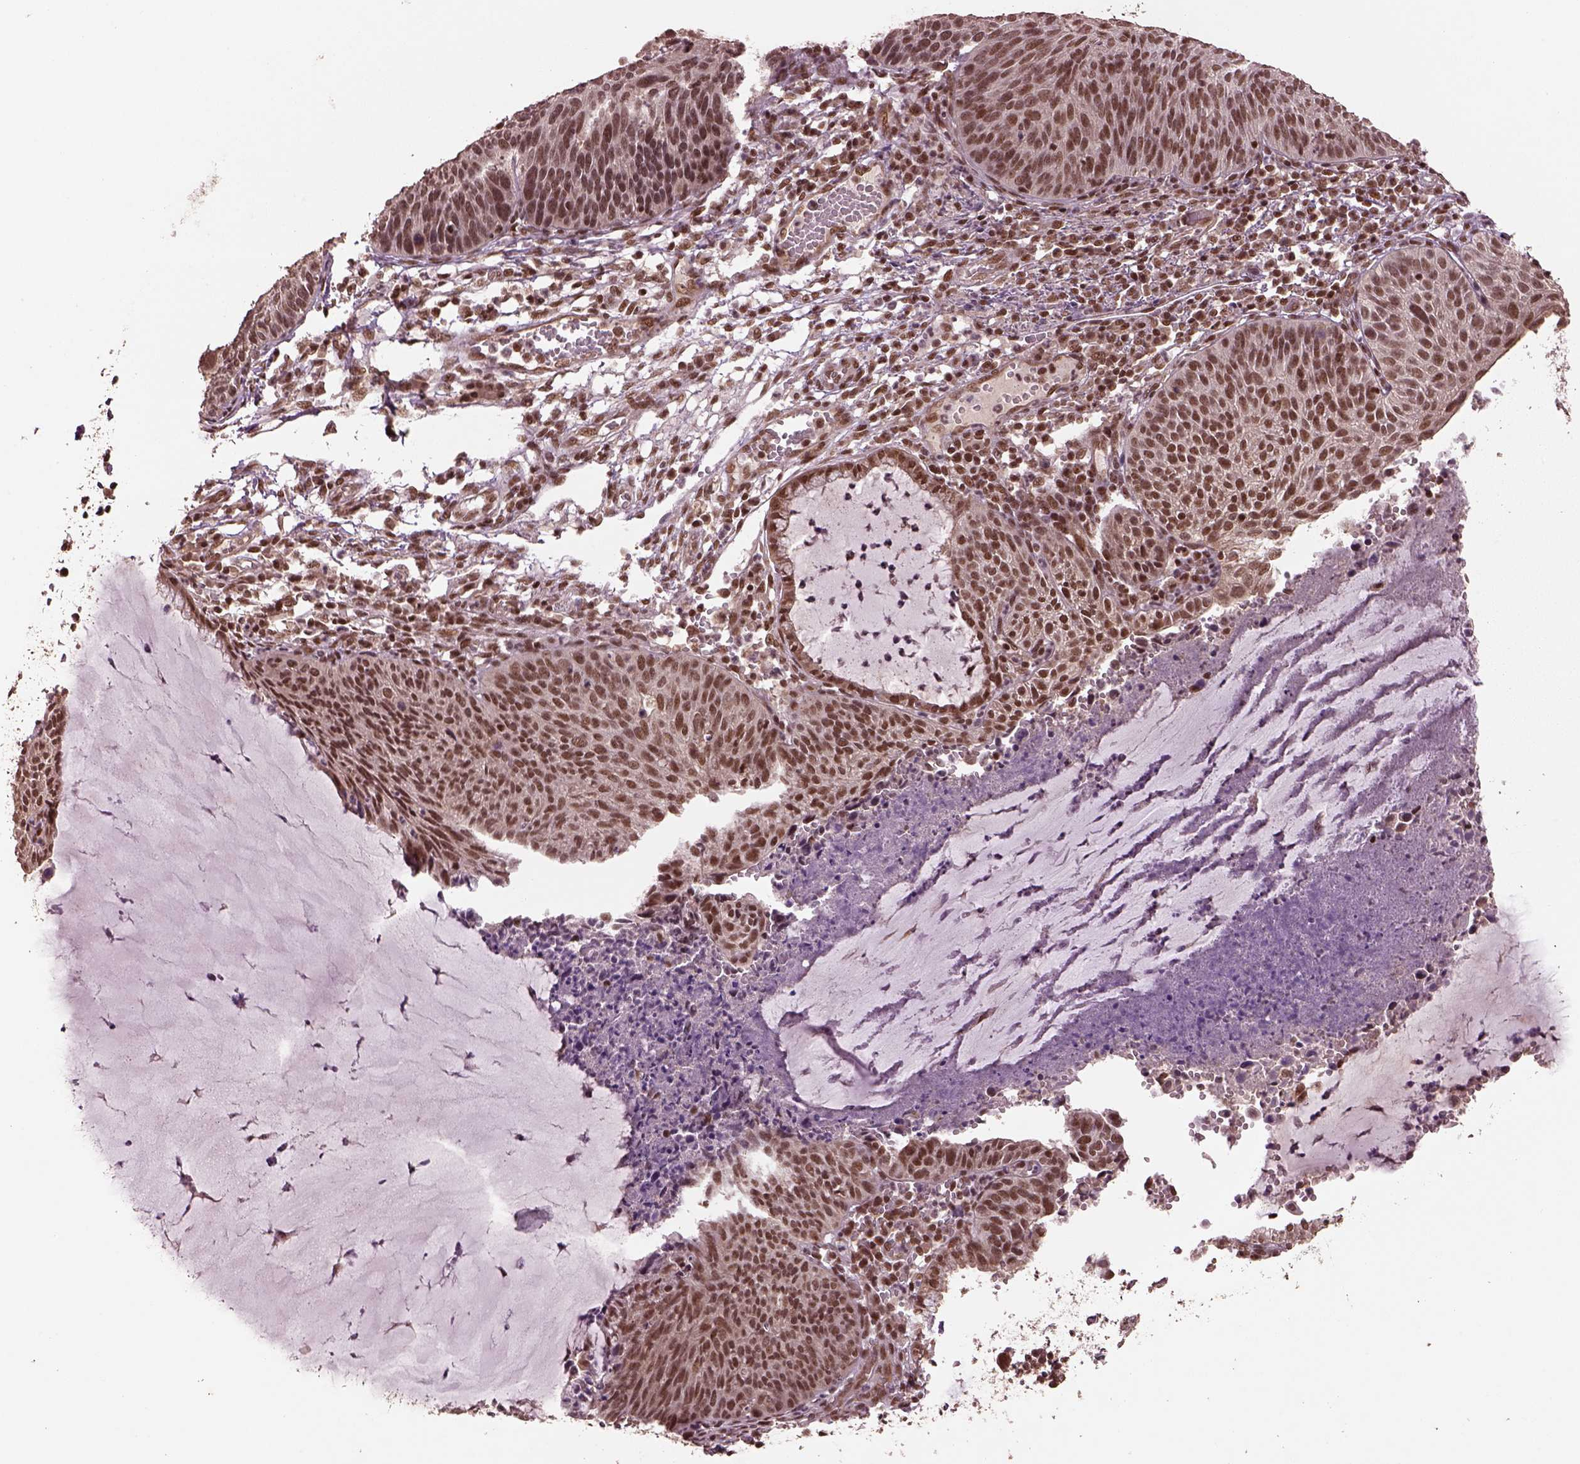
{"staining": {"intensity": "moderate", "quantity": ">75%", "location": "nuclear"}, "tissue": "cervical cancer", "cell_type": "Tumor cells", "image_type": "cancer", "snomed": [{"axis": "morphology", "description": "Squamous cell carcinoma, NOS"}, {"axis": "topography", "description": "Cervix"}], "caption": "Protein staining reveals moderate nuclear expression in approximately >75% of tumor cells in cervical cancer (squamous cell carcinoma). (brown staining indicates protein expression, while blue staining denotes nuclei).", "gene": "BRD9", "patient": {"sex": "female", "age": 36}}